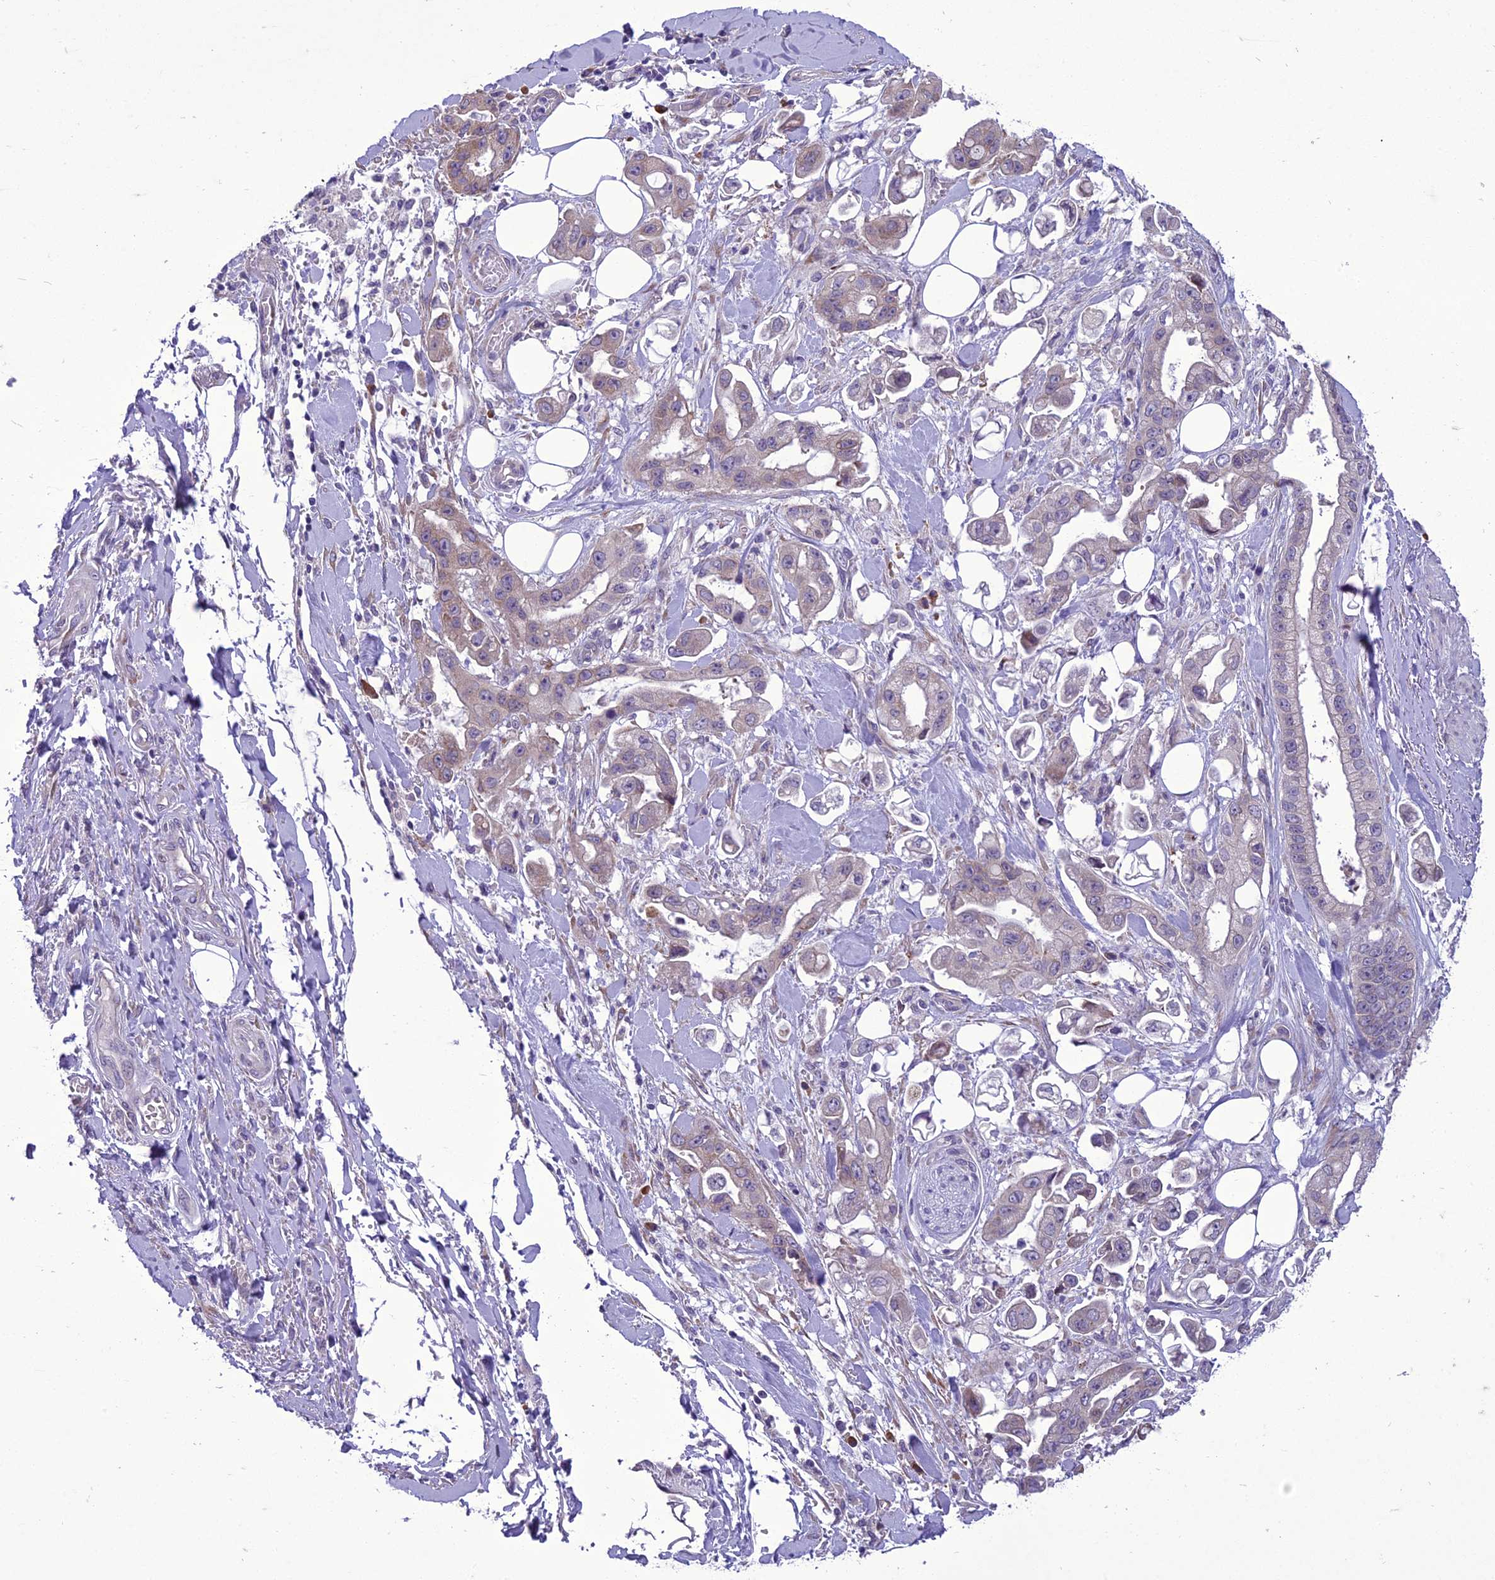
{"staining": {"intensity": "weak", "quantity": "25%-75%", "location": "cytoplasmic/membranous"}, "tissue": "stomach cancer", "cell_type": "Tumor cells", "image_type": "cancer", "snomed": [{"axis": "morphology", "description": "Adenocarcinoma, NOS"}, {"axis": "topography", "description": "Stomach"}], "caption": "IHC photomicrograph of neoplastic tissue: stomach adenocarcinoma stained using immunohistochemistry shows low levels of weak protein expression localized specifically in the cytoplasmic/membranous of tumor cells, appearing as a cytoplasmic/membranous brown color.", "gene": "NEURL2", "patient": {"sex": "male", "age": 62}}